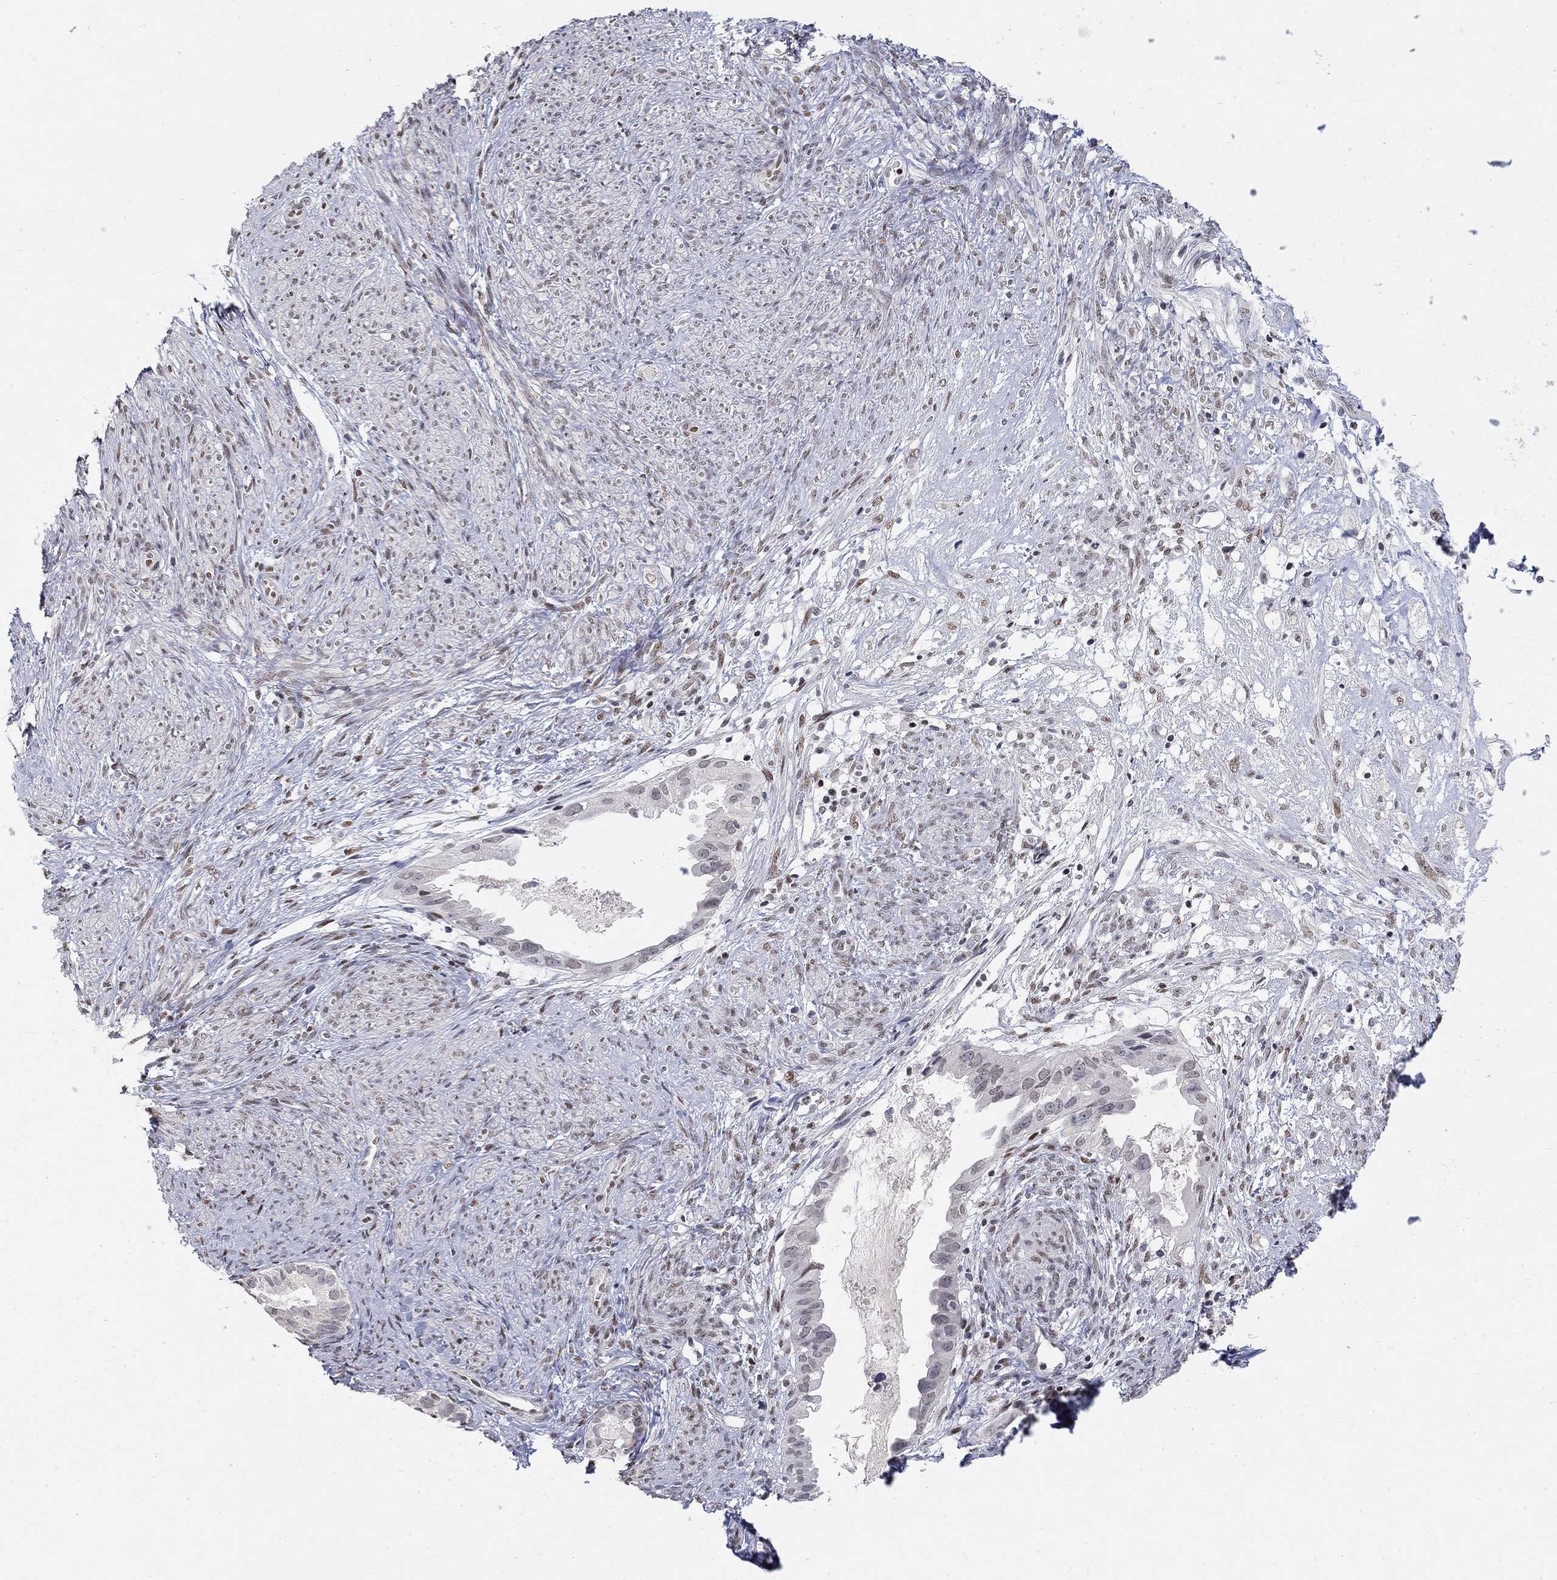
{"staining": {"intensity": "negative", "quantity": "none", "location": "none"}, "tissue": "endometrial cancer", "cell_type": "Tumor cells", "image_type": "cancer", "snomed": [{"axis": "morphology", "description": "Adenocarcinoma, NOS"}, {"axis": "topography", "description": "Endometrium"}], "caption": "This is an IHC histopathology image of human endometrial adenocarcinoma. There is no positivity in tumor cells.", "gene": "KLF12", "patient": {"sex": "female", "age": 86}}